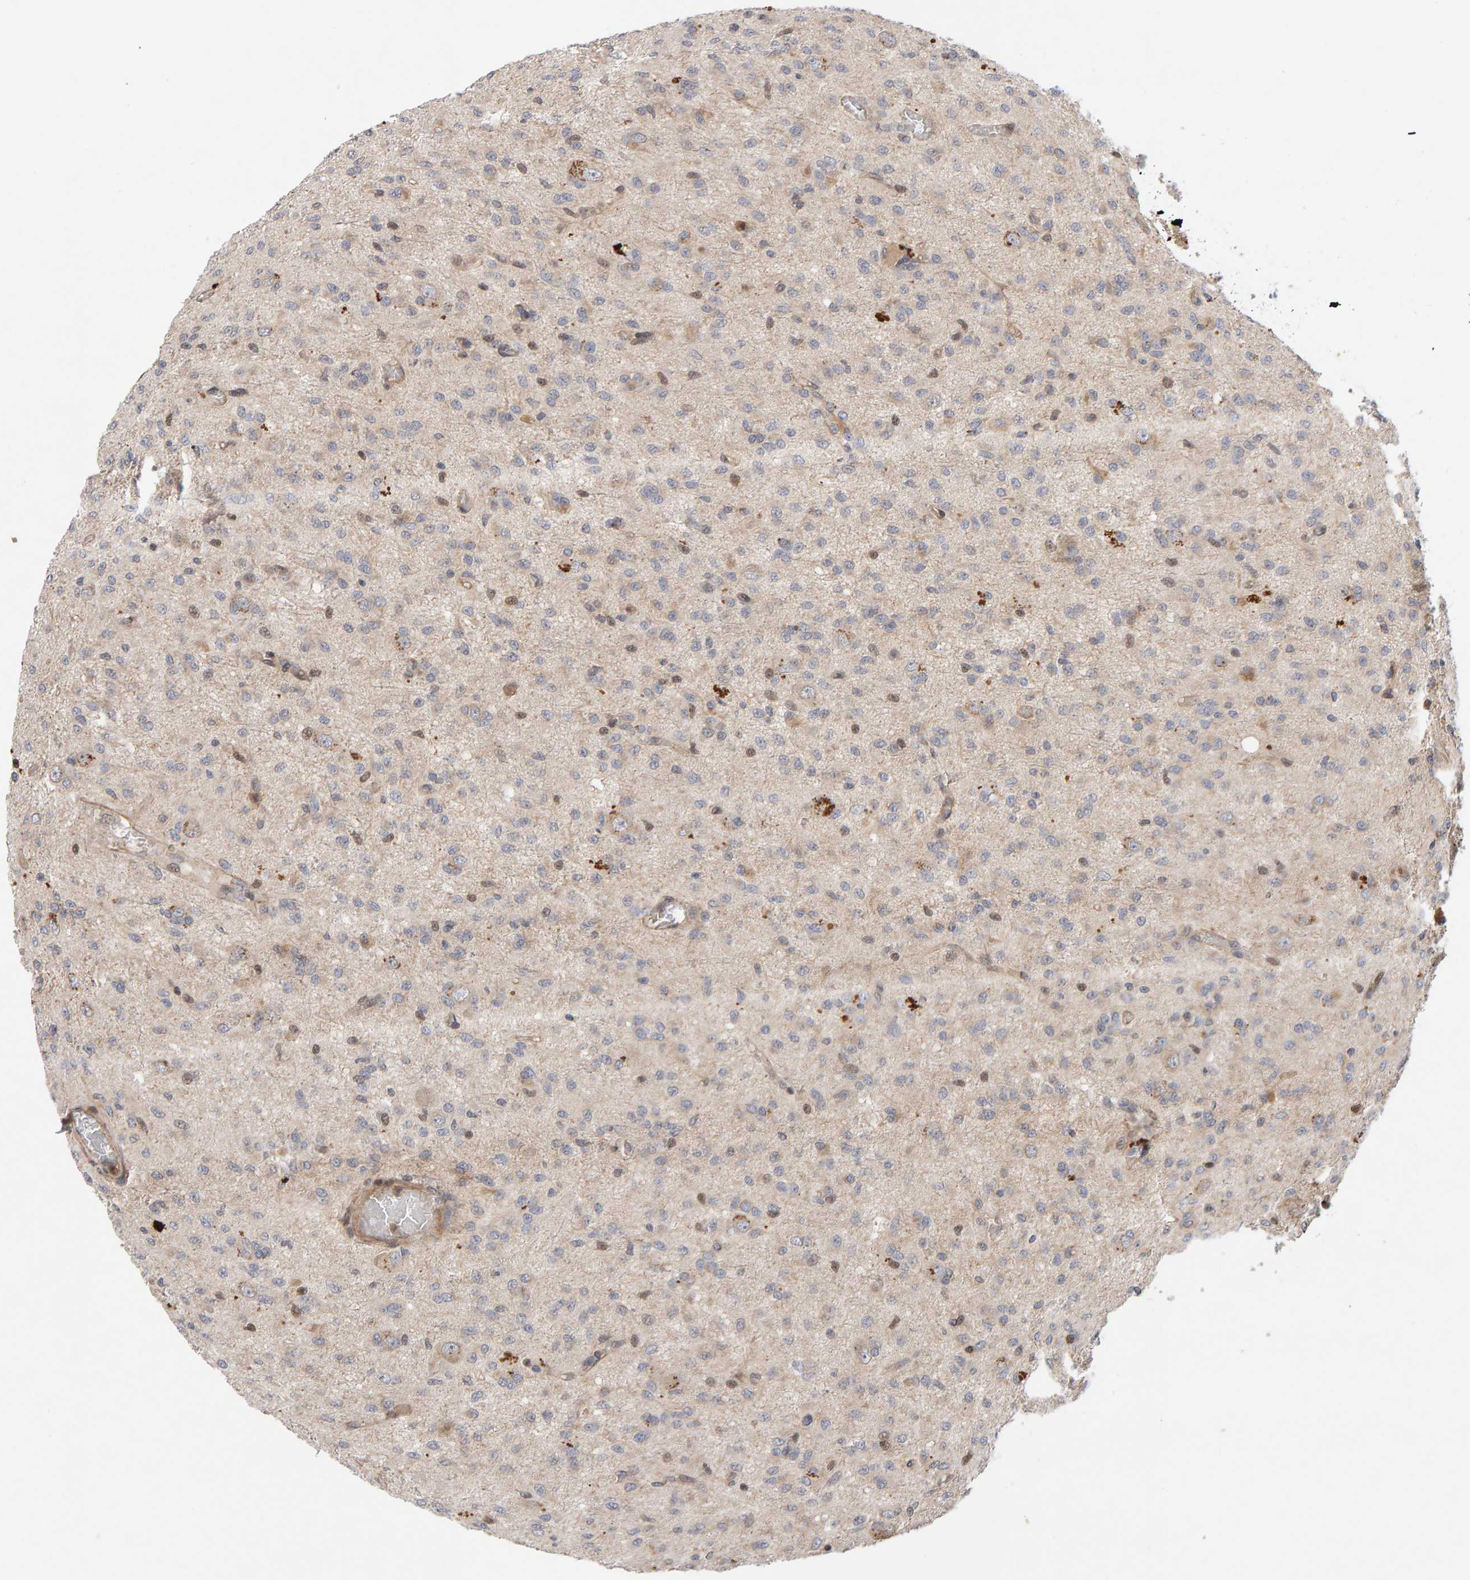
{"staining": {"intensity": "weak", "quantity": "25%-75%", "location": "nuclear"}, "tissue": "glioma", "cell_type": "Tumor cells", "image_type": "cancer", "snomed": [{"axis": "morphology", "description": "Glioma, malignant, High grade"}, {"axis": "topography", "description": "Brain"}], "caption": "The photomicrograph reveals staining of malignant glioma (high-grade), revealing weak nuclear protein positivity (brown color) within tumor cells.", "gene": "LZTS1", "patient": {"sex": "female", "age": 59}}